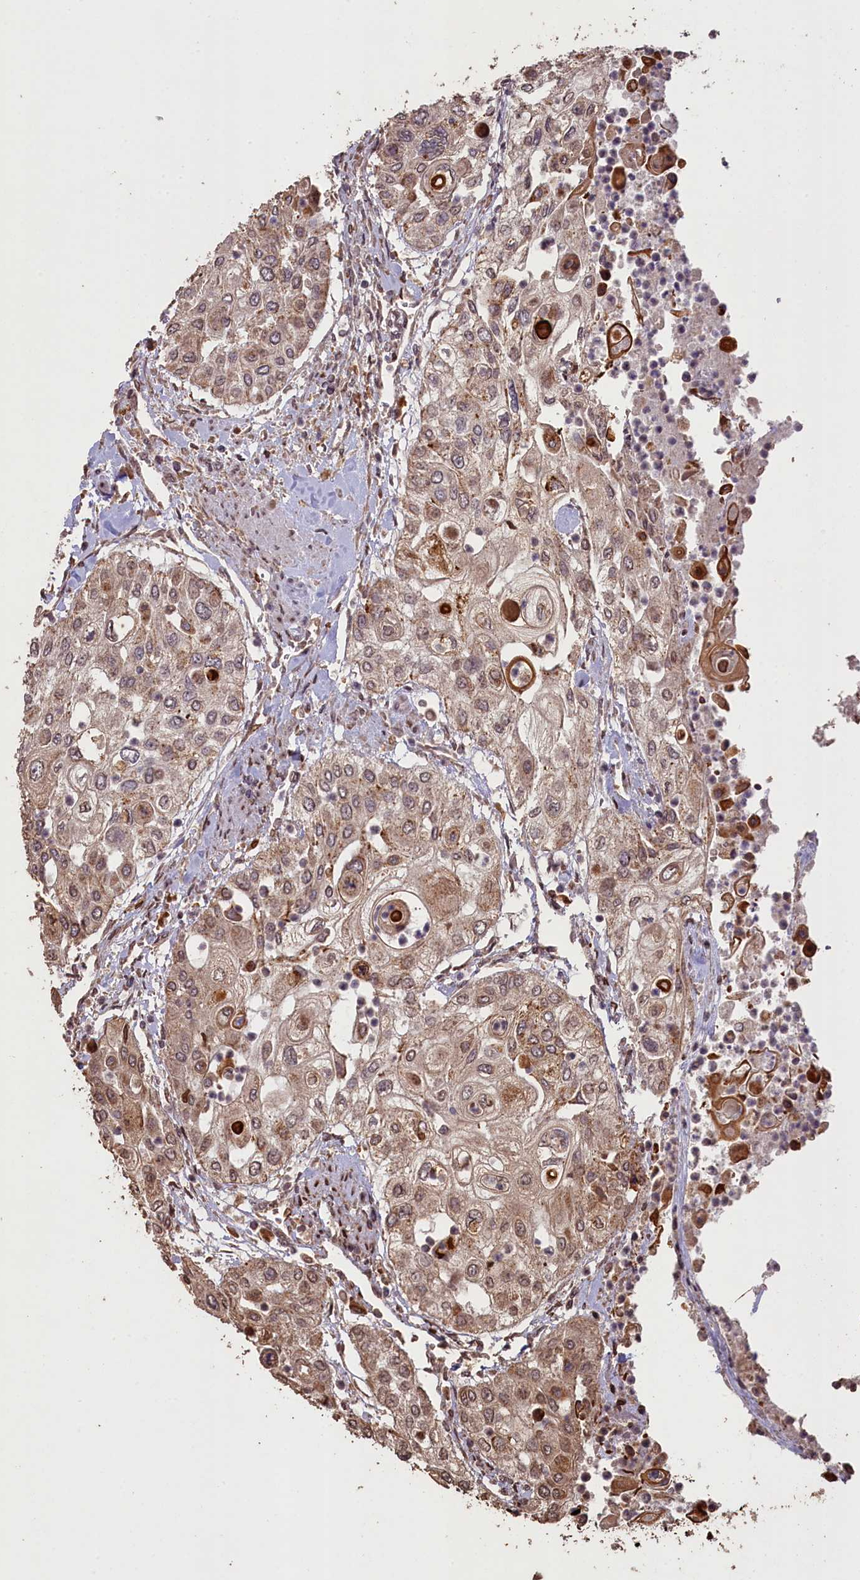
{"staining": {"intensity": "moderate", "quantity": ">75%", "location": "cytoplasmic/membranous,nuclear"}, "tissue": "urothelial cancer", "cell_type": "Tumor cells", "image_type": "cancer", "snomed": [{"axis": "morphology", "description": "Urothelial carcinoma, High grade"}, {"axis": "topography", "description": "Urinary bladder"}], "caption": "The micrograph reveals staining of urothelial cancer, revealing moderate cytoplasmic/membranous and nuclear protein positivity (brown color) within tumor cells.", "gene": "SLC38A7", "patient": {"sex": "female", "age": 79}}